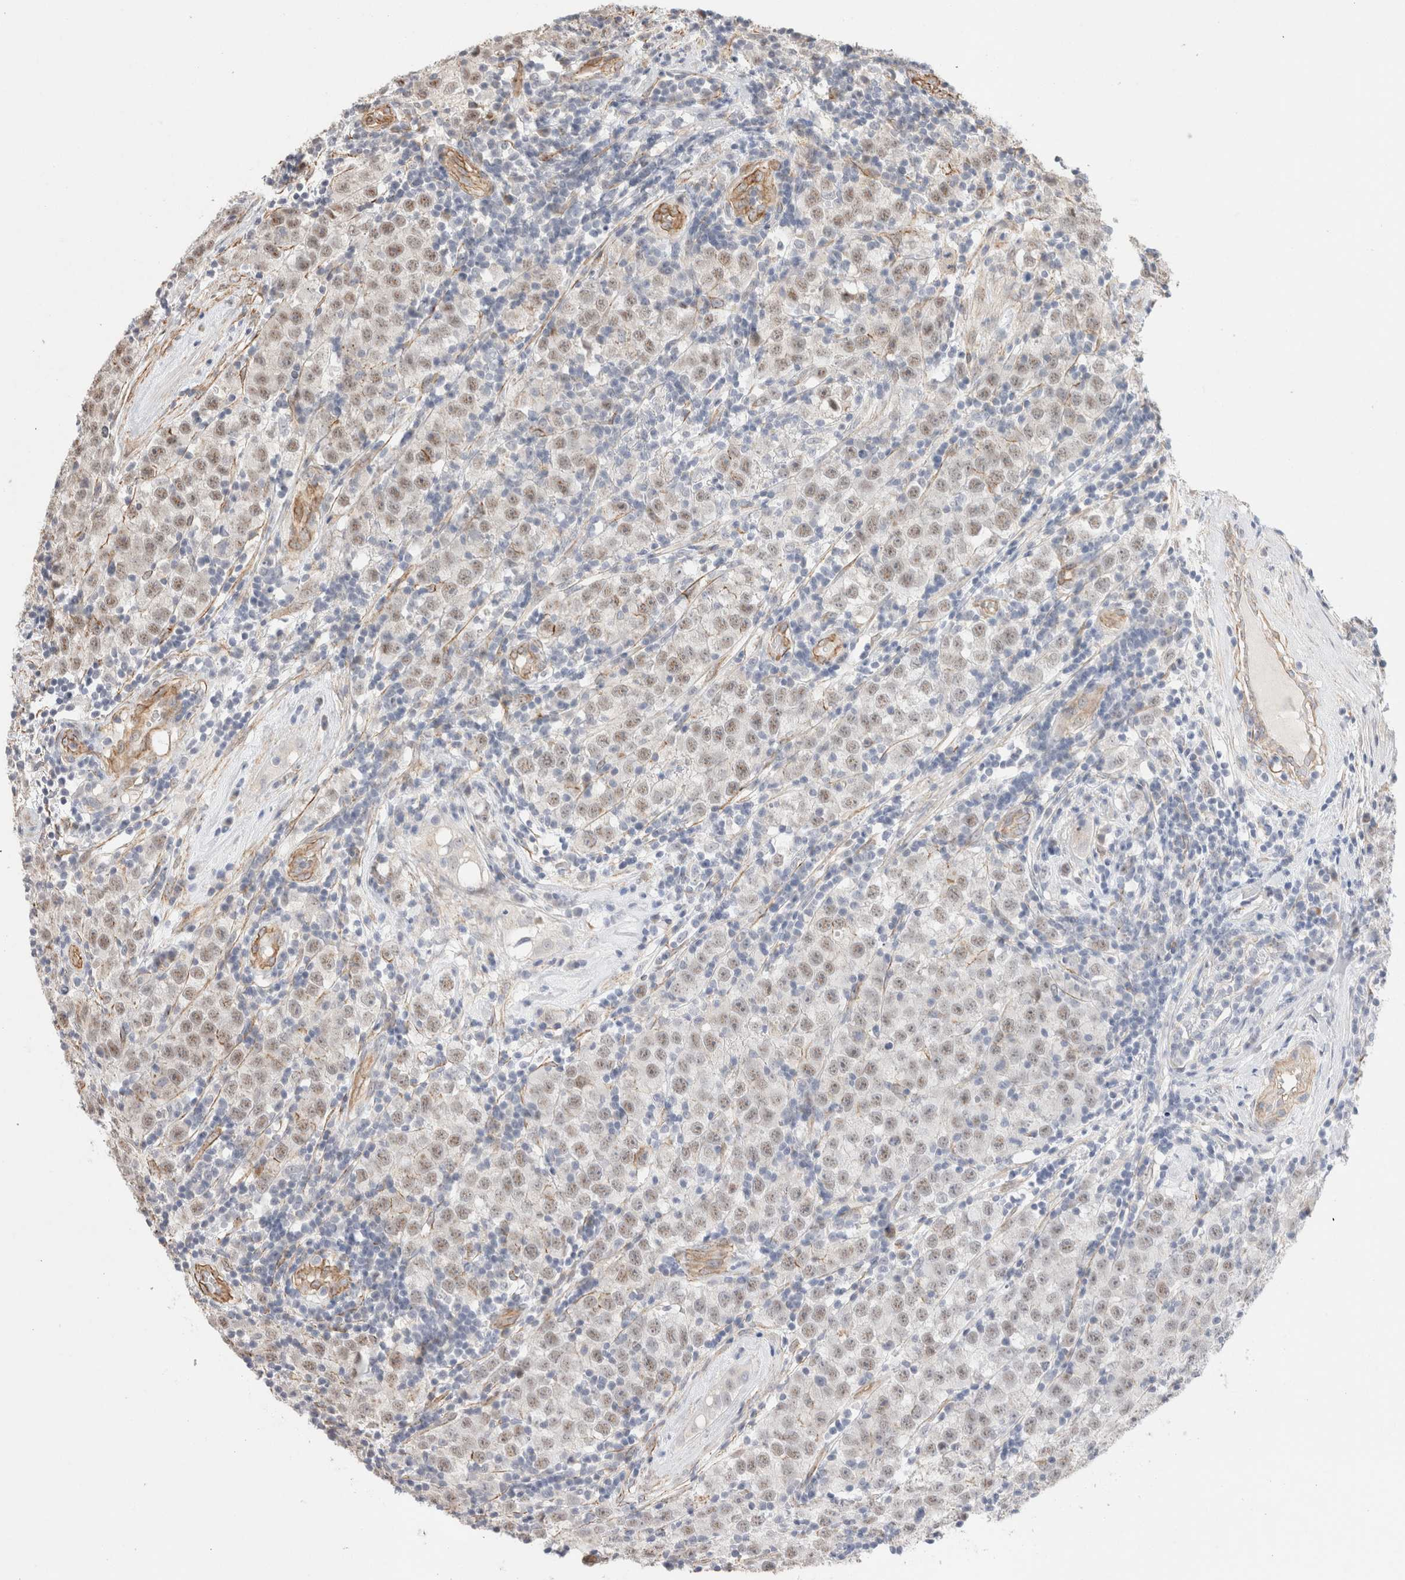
{"staining": {"intensity": "moderate", "quantity": "<25%", "location": "nuclear"}, "tissue": "testis cancer", "cell_type": "Tumor cells", "image_type": "cancer", "snomed": [{"axis": "morphology", "description": "Seminoma, NOS"}, {"axis": "morphology", "description": "Carcinoma, Embryonal, NOS"}, {"axis": "topography", "description": "Testis"}], "caption": "This micrograph demonstrates testis seminoma stained with immunohistochemistry to label a protein in brown. The nuclear of tumor cells show moderate positivity for the protein. Nuclei are counter-stained blue.", "gene": "CAAP1", "patient": {"sex": "male", "age": 28}}